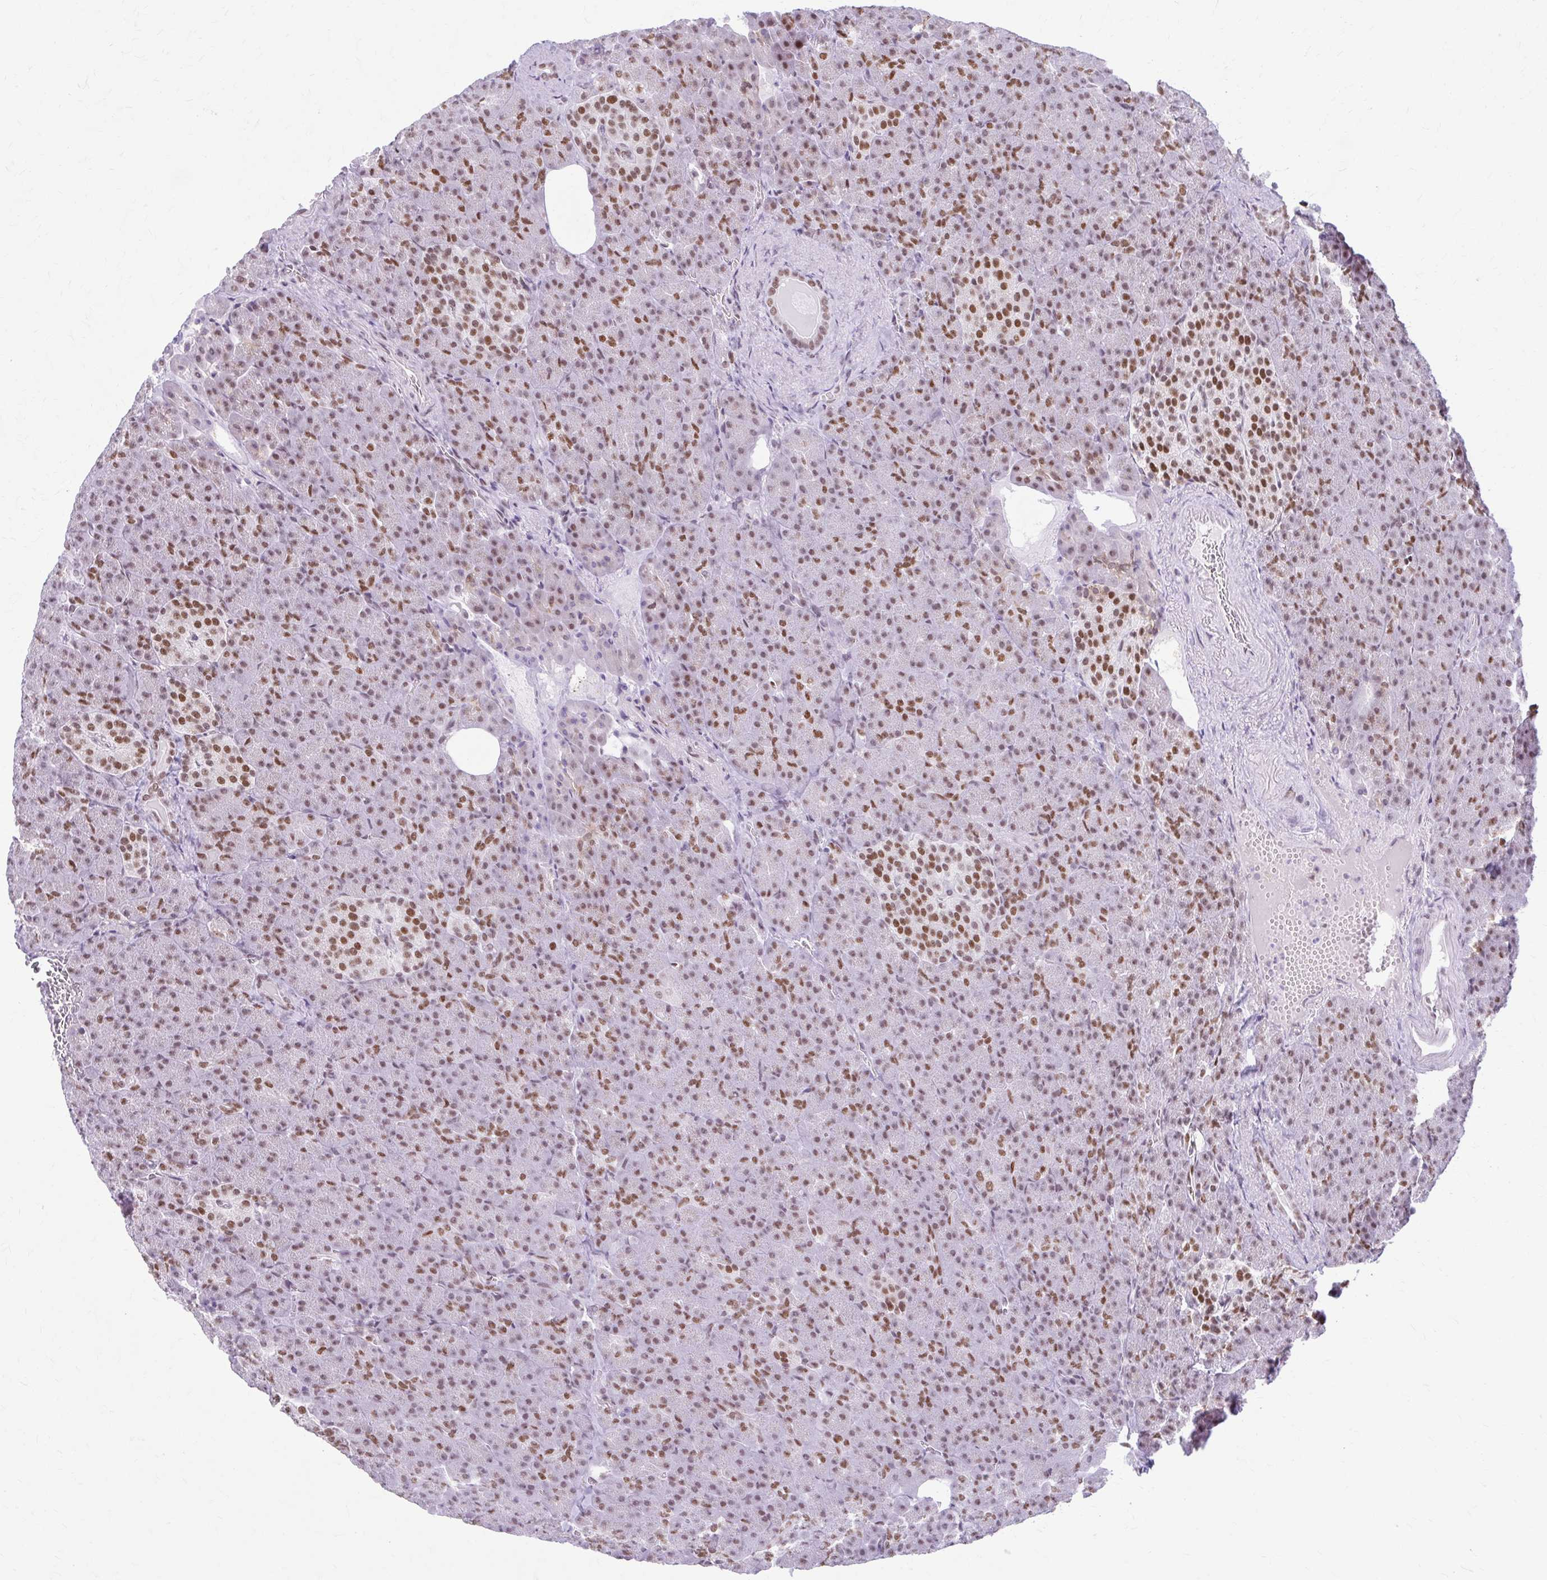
{"staining": {"intensity": "moderate", "quantity": ">75%", "location": "nuclear"}, "tissue": "pancreas", "cell_type": "Exocrine glandular cells", "image_type": "normal", "snomed": [{"axis": "morphology", "description": "Normal tissue, NOS"}, {"axis": "topography", "description": "Pancreas"}], "caption": "Moderate nuclear positivity for a protein is seen in about >75% of exocrine glandular cells of unremarkable pancreas using immunohistochemistry.", "gene": "PABIR1", "patient": {"sex": "female", "age": 74}}